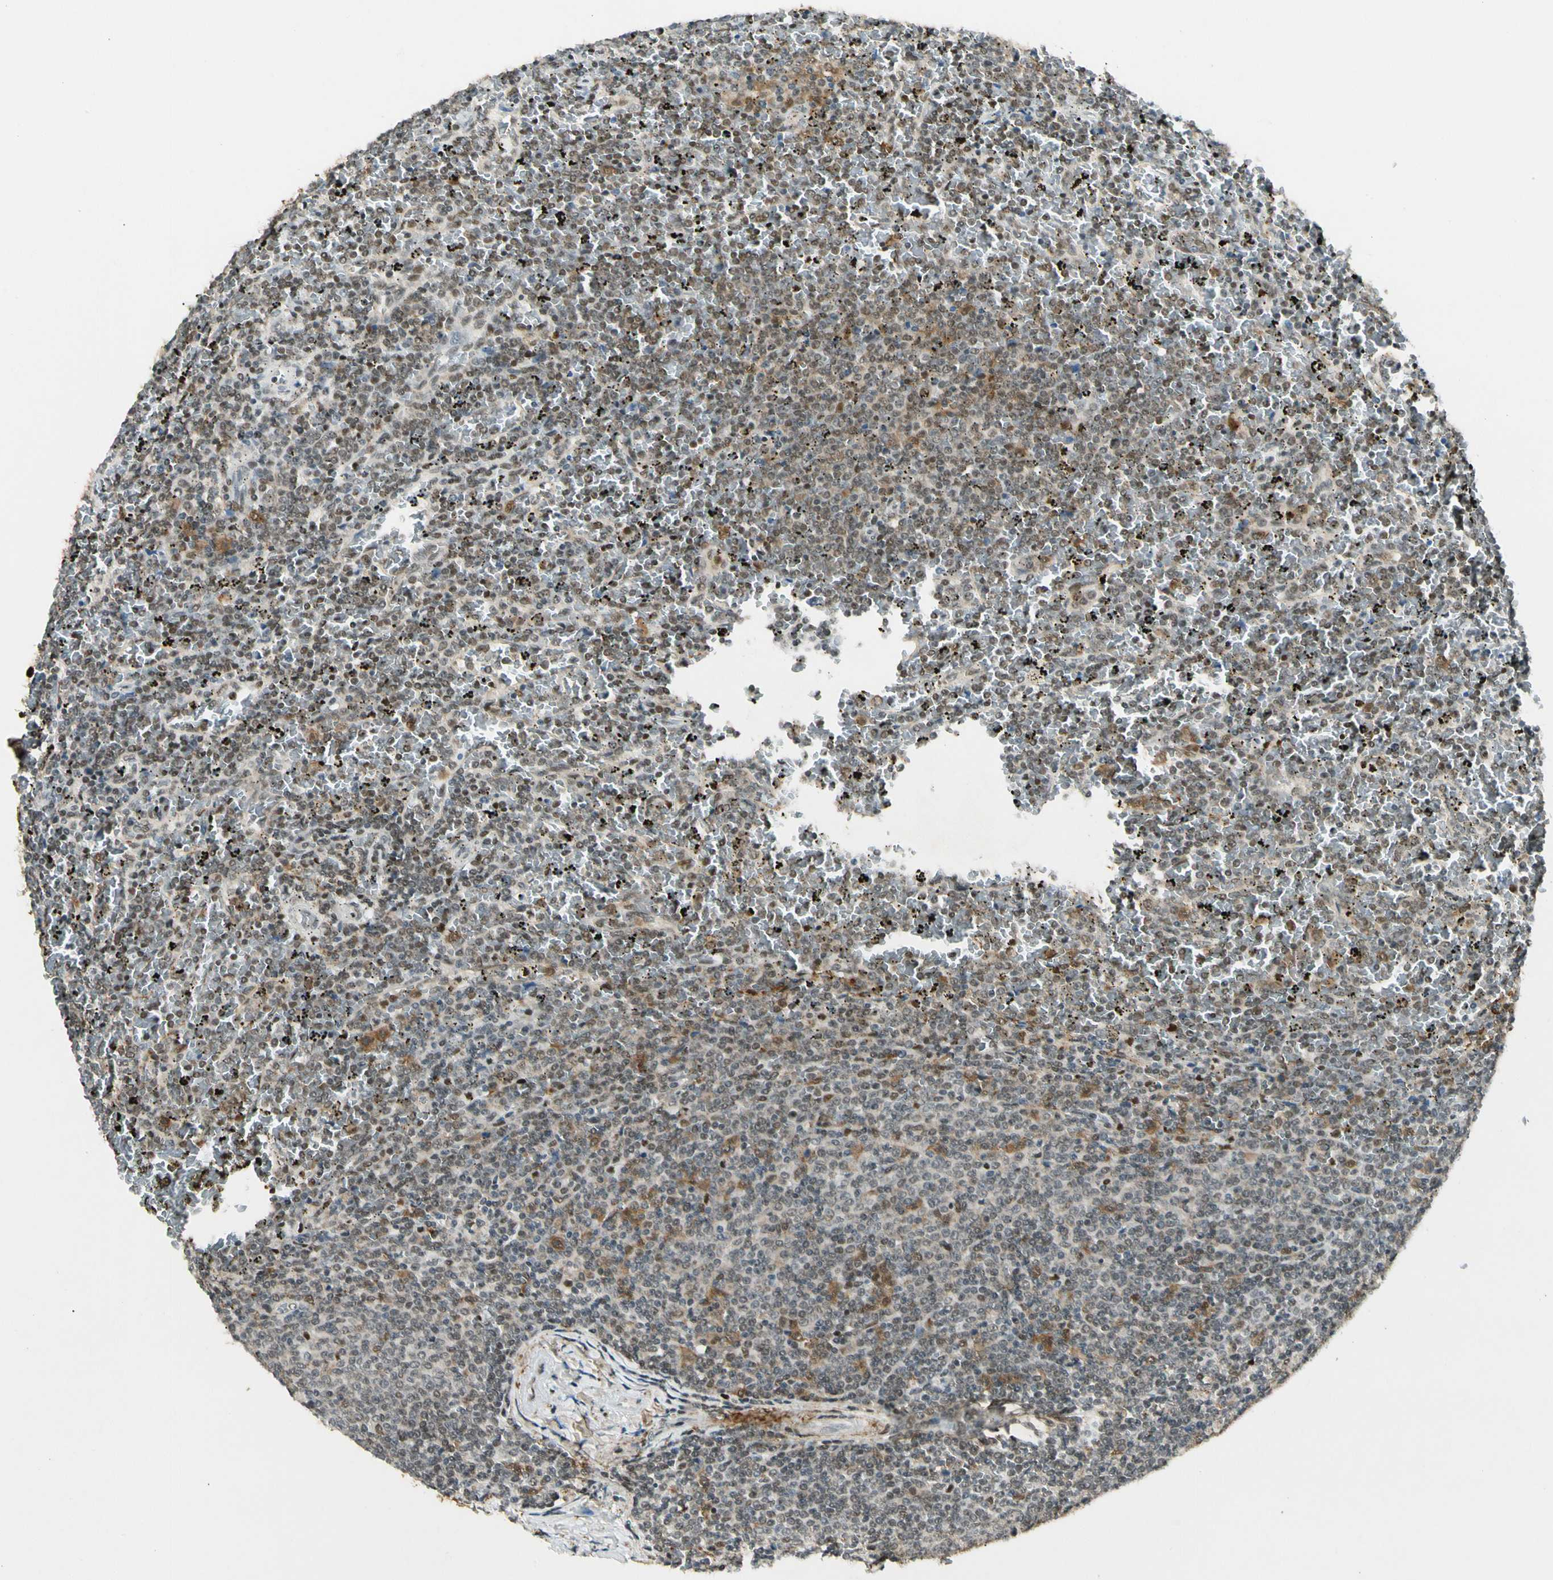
{"staining": {"intensity": "moderate", "quantity": ">75%", "location": "cytoplasmic/membranous,nuclear"}, "tissue": "lymphoma", "cell_type": "Tumor cells", "image_type": "cancer", "snomed": [{"axis": "morphology", "description": "Malignant lymphoma, non-Hodgkin's type, Low grade"}, {"axis": "topography", "description": "Spleen"}], "caption": "The immunohistochemical stain labels moderate cytoplasmic/membranous and nuclear positivity in tumor cells of lymphoma tissue.", "gene": "FUS", "patient": {"sex": "female", "age": 77}}